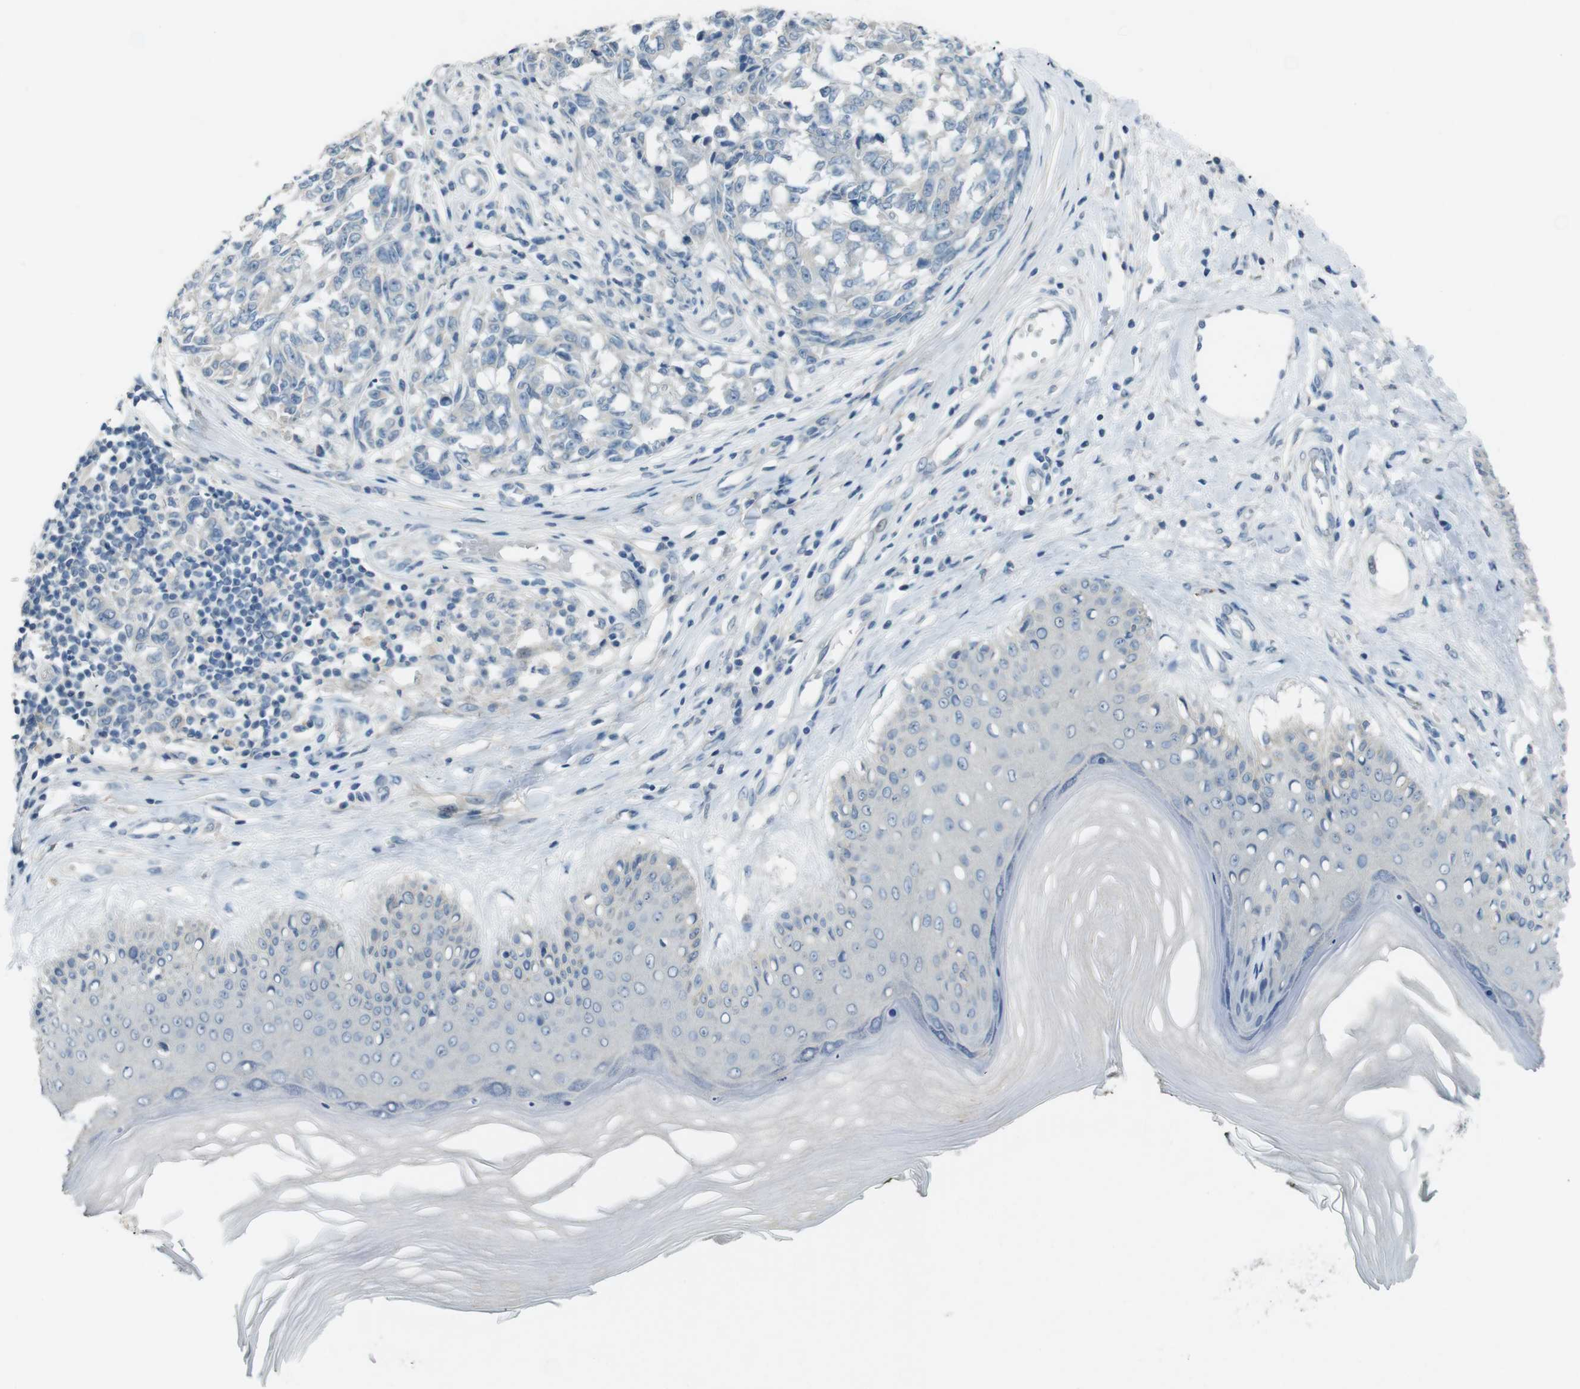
{"staining": {"intensity": "negative", "quantity": "none", "location": "none"}, "tissue": "melanoma", "cell_type": "Tumor cells", "image_type": "cancer", "snomed": [{"axis": "morphology", "description": "Malignant melanoma, NOS"}, {"axis": "topography", "description": "Skin"}], "caption": "A high-resolution image shows immunohistochemistry staining of melanoma, which displays no significant expression in tumor cells.", "gene": "ENTPD7", "patient": {"sex": "female", "age": 64}}